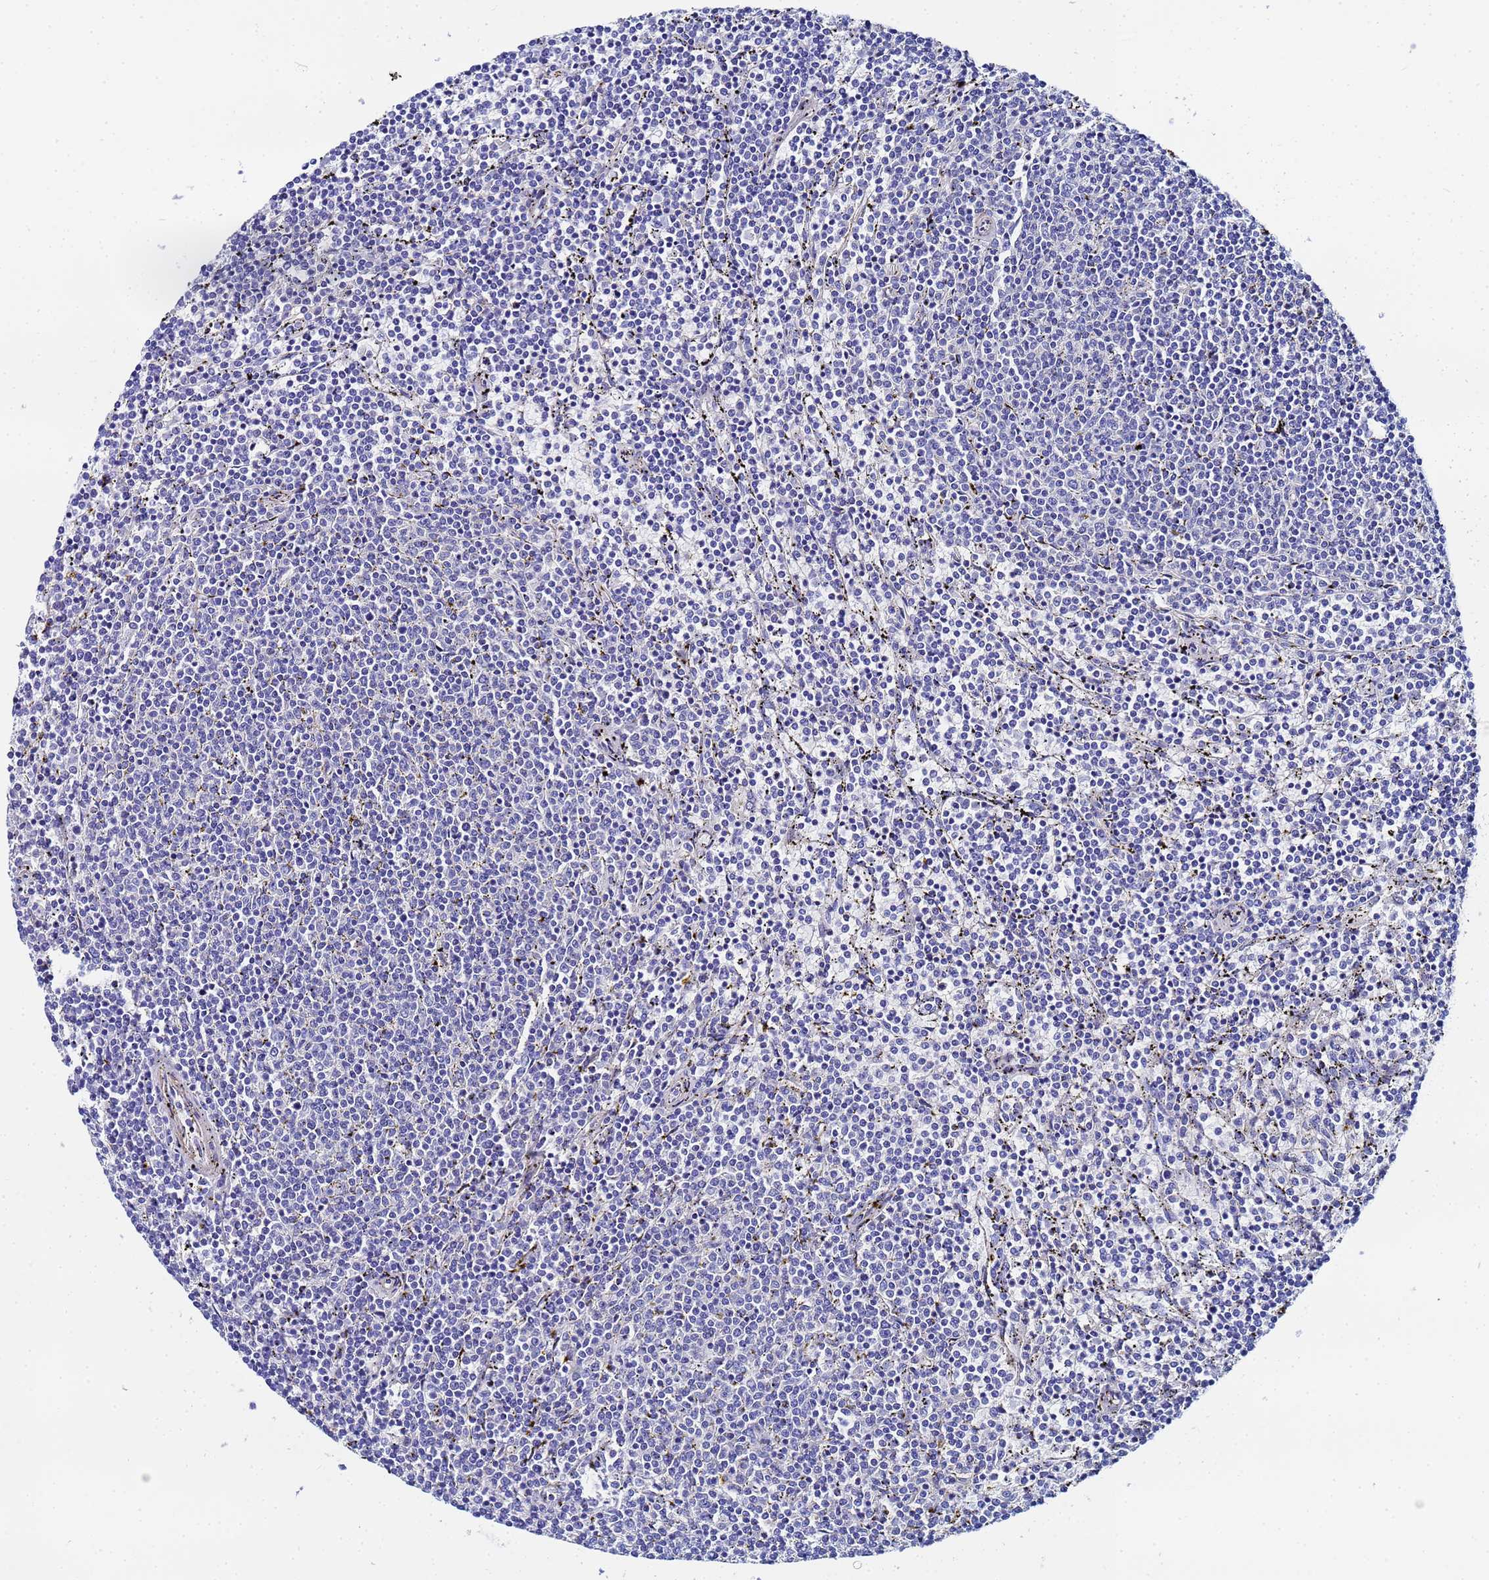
{"staining": {"intensity": "negative", "quantity": "none", "location": "none"}, "tissue": "lymphoma", "cell_type": "Tumor cells", "image_type": "cancer", "snomed": [{"axis": "morphology", "description": "Malignant lymphoma, non-Hodgkin's type, Low grade"}, {"axis": "topography", "description": "Spleen"}], "caption": "A histopathology image of malignant lymphoma, non-Hodgkin's type (low-grade) stained for a protein demonstrates no brown staining in tumor cells.", "gene": "RAB39B", "patient": {"sex": "female", "age": 50}}